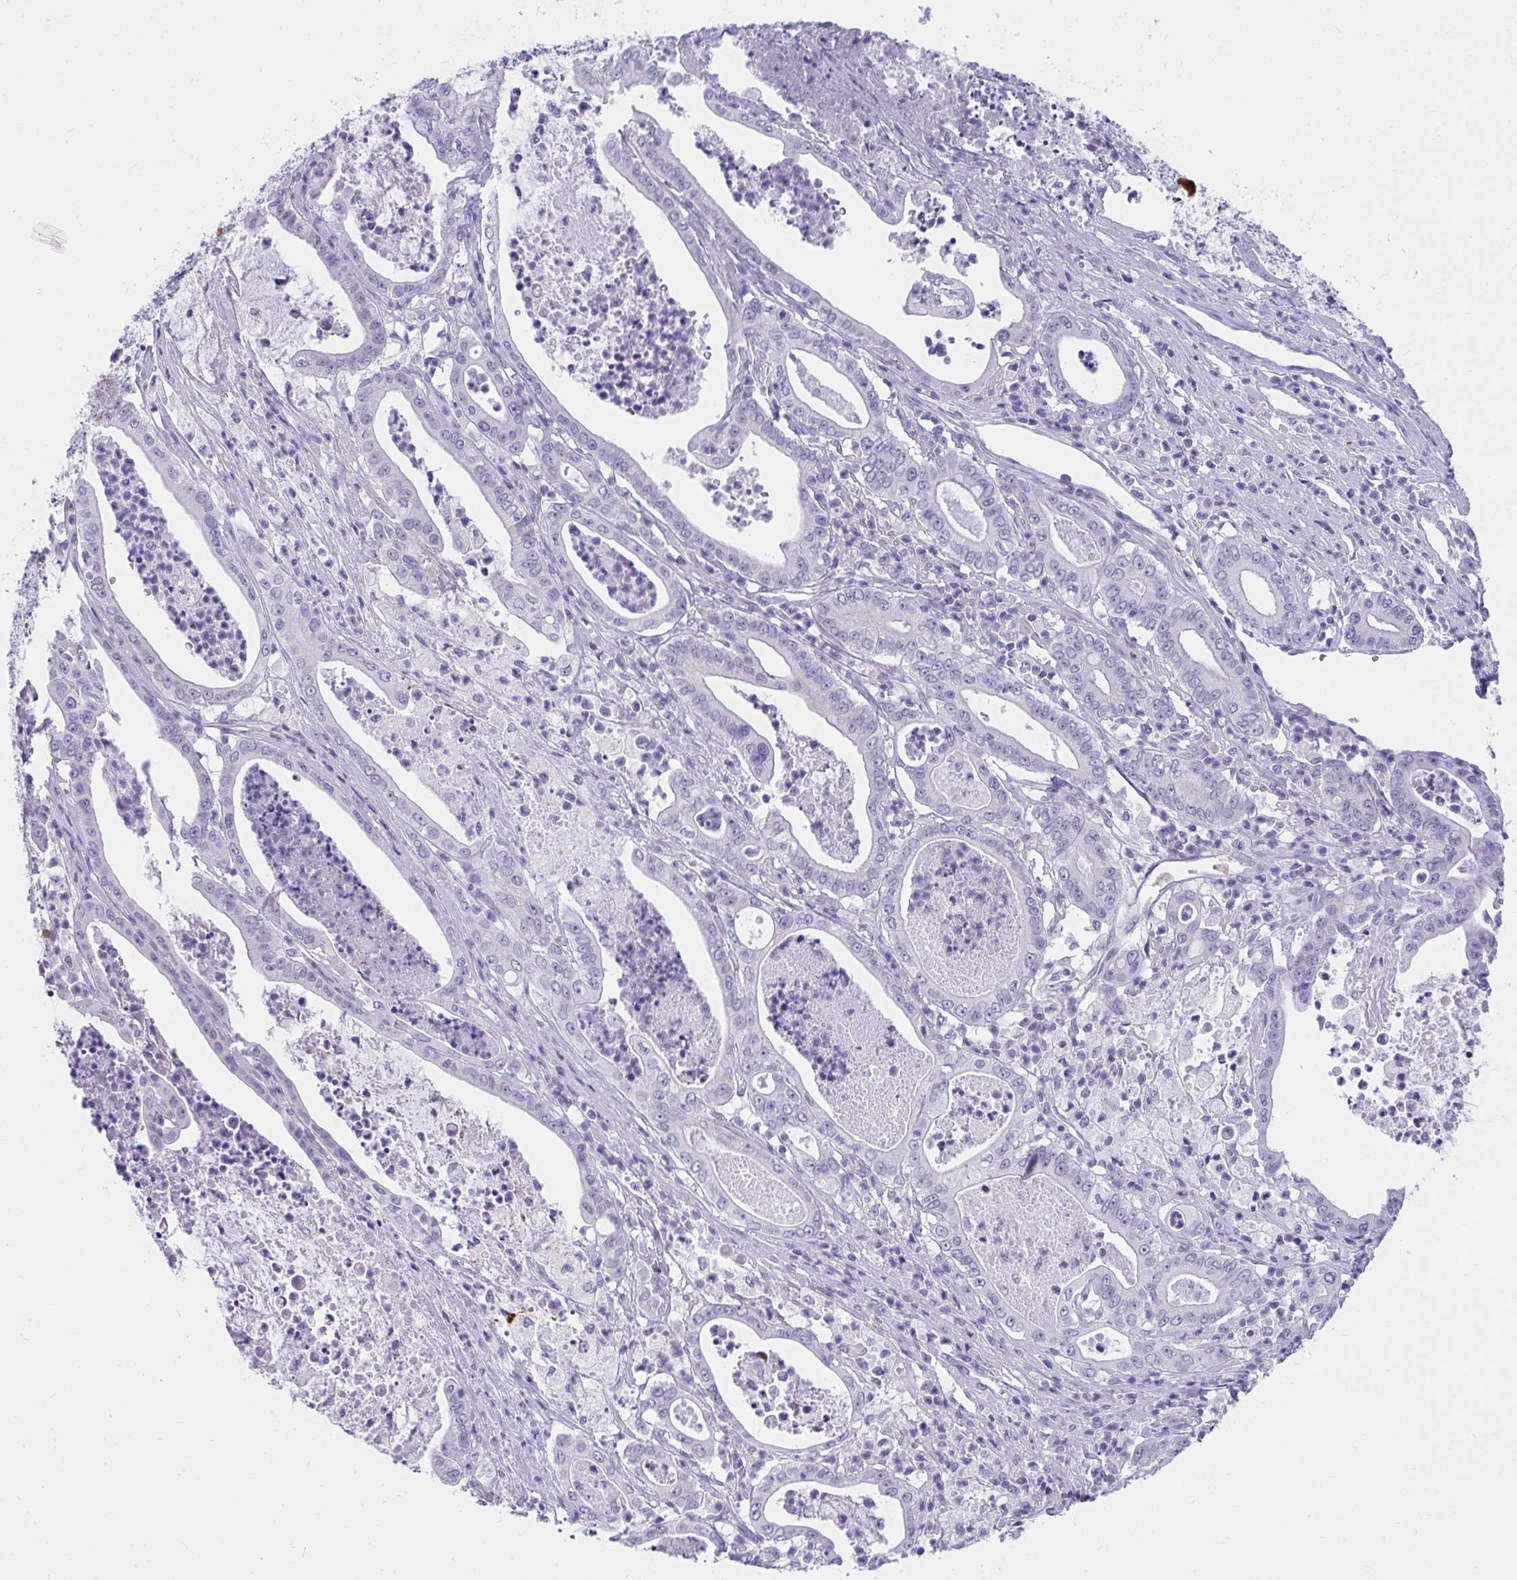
{"staining": {"intensity": "negative", "quantity": "none", "location": "none"}, "tissue": "pancreatic cancer", "cell_type": "Tumor cells", "image_type": "cancer", "snomed": [{"axis": "morphology", "description": "Adenocarcinoma, NOS"}, {"axis": "topography", "description": "Pancreas"}], "caption": "IHC micrograph of neoplastic tissue: human adenocarcinoma (pancreatic) stained with DAB (3,3'-diaminobenzidine) displays no significant protein expression in tumor cells. (DAB IHC visualized using brightfield microscopy, high magnification).", "gene": "TSBP1", "patient": {"sex": "male", "age": 71}}